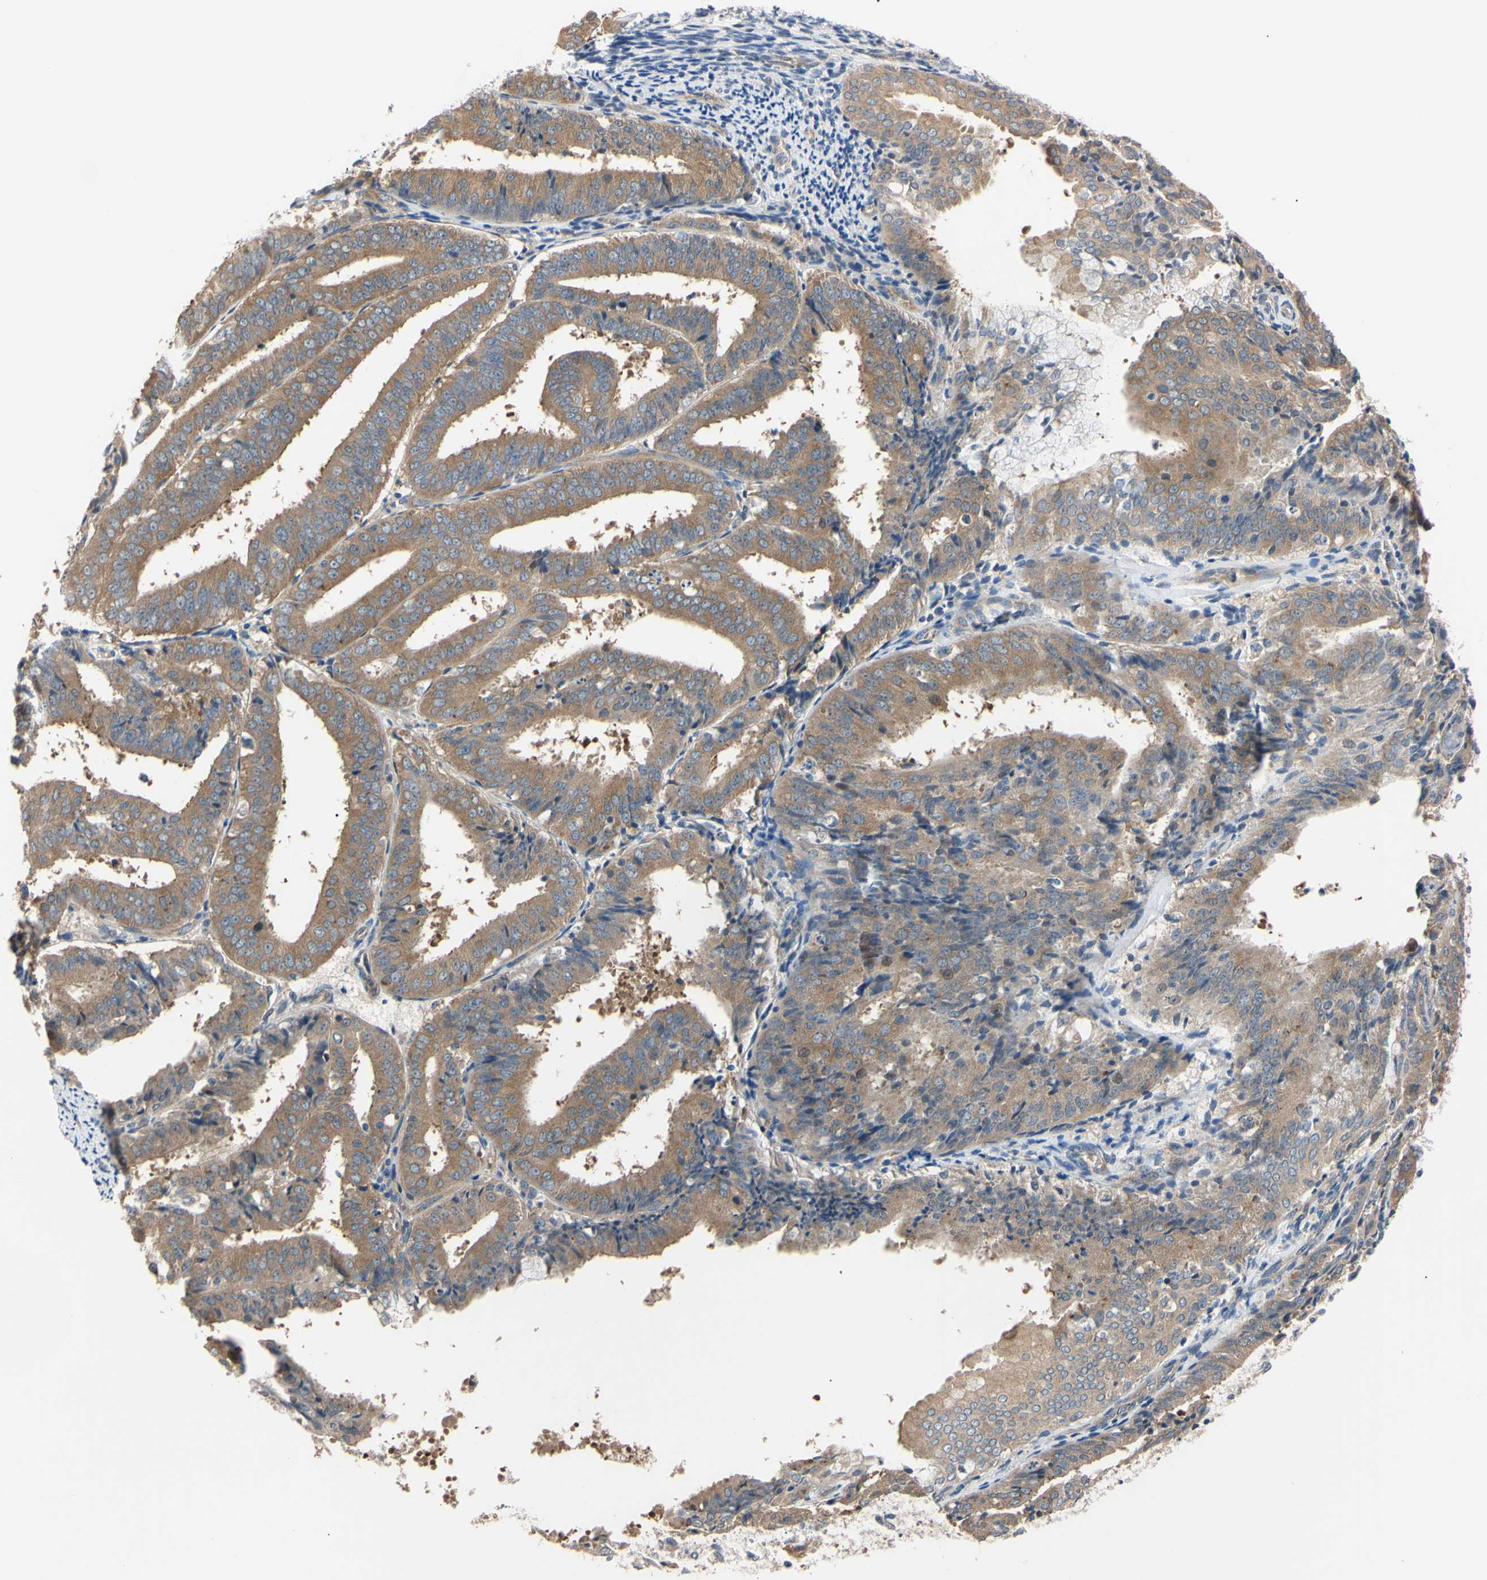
{"staining": {"intensity": "weak", "quantity": ">75%", "location": "cytoplasmic/membranous"}, "tissue": "endometrial cancer", "cell_type": "Tumor cells", "image_type": "cancer", "snomed": [{"axis": "morphology", "description": "Adenocarcinoma, NOS"}, {"axis": "topography", "description": "Endometrium"}], "caption": "Protein expression by immunohistochemistry (IHC) exhibits weak cytoplasmic/membranous staining in approximately >75% of tumor cells in adenocarcinoma (endometrial).", "gene": "RARS1", "patient": {"sex": "female", "age": 63}}